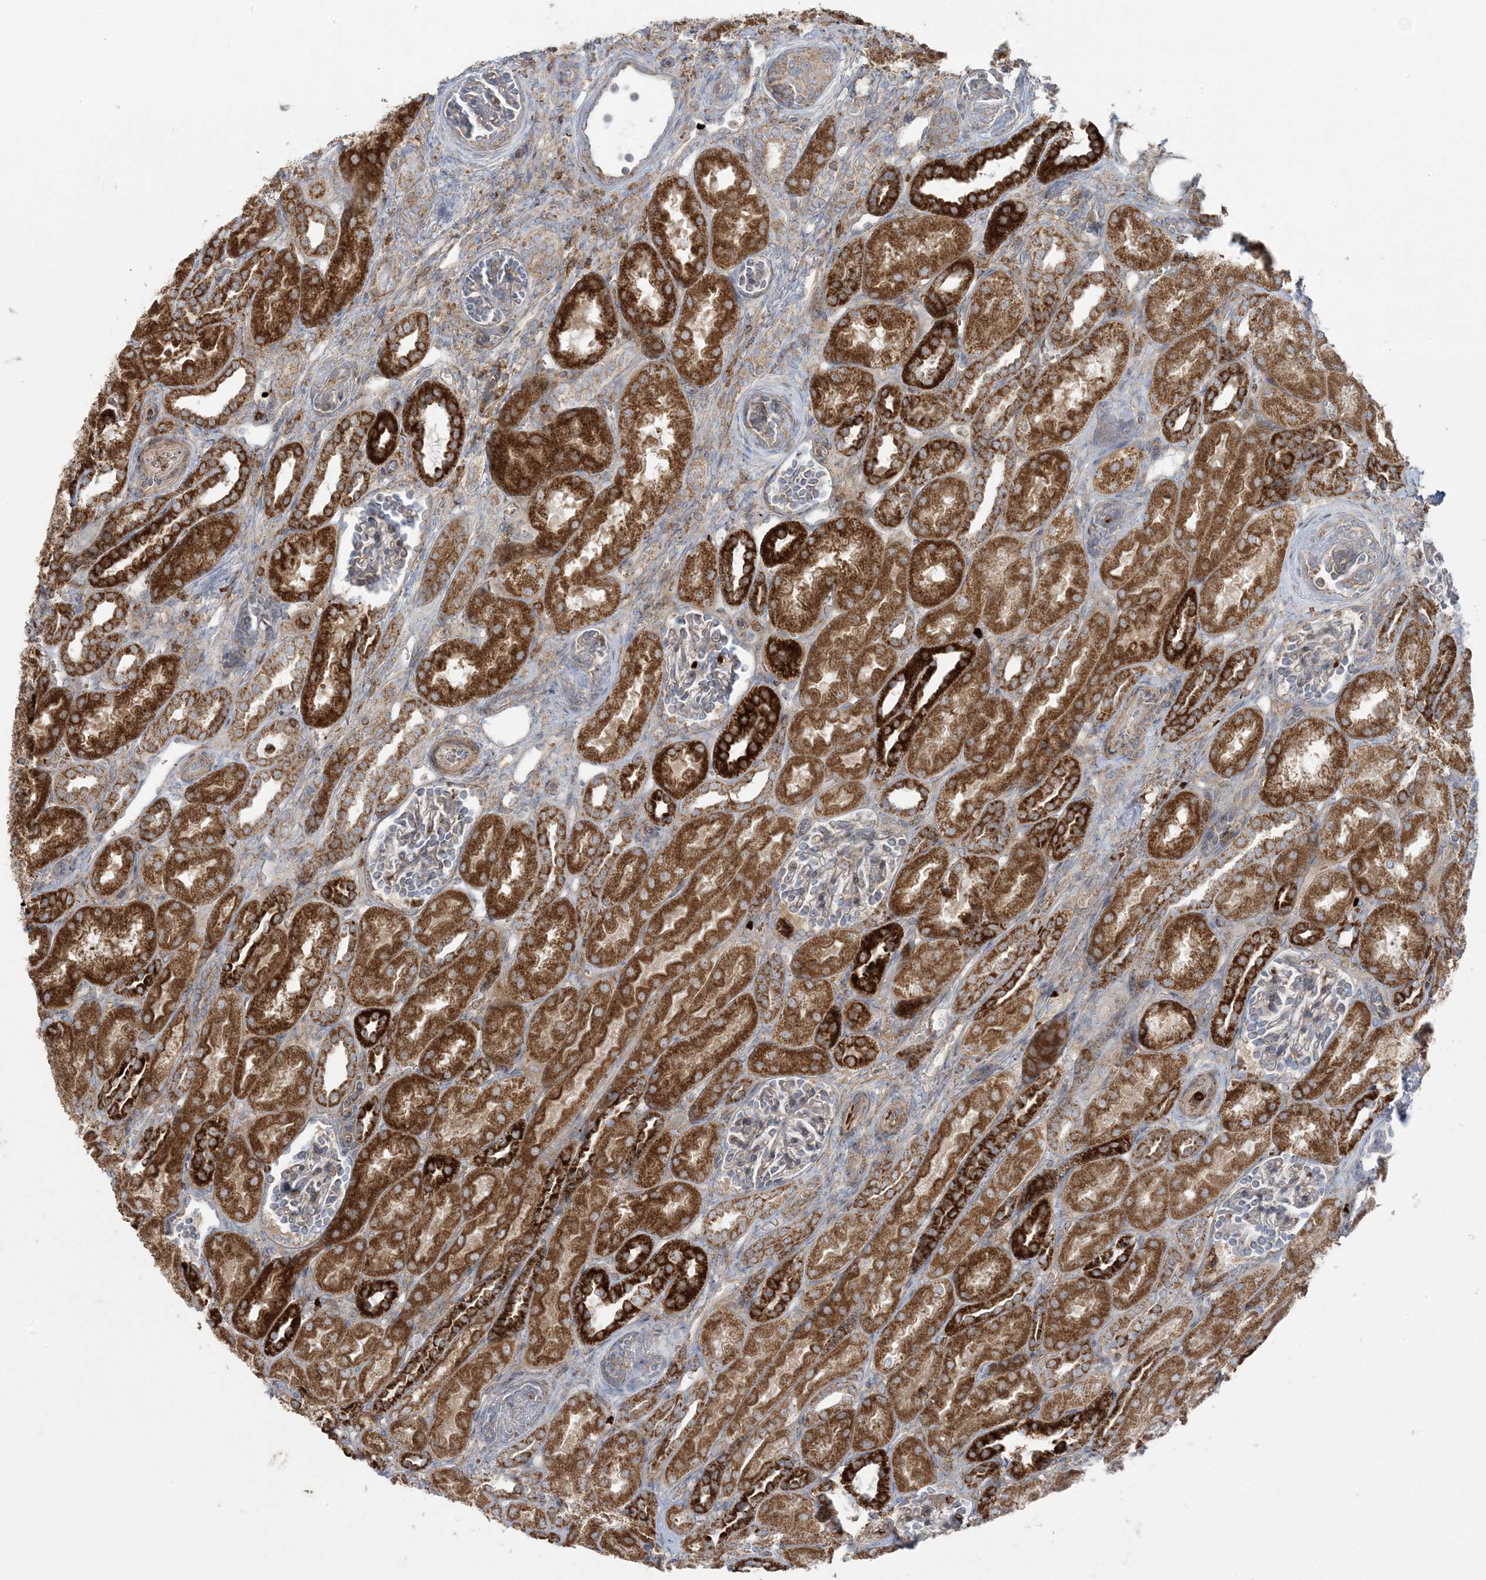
{"staining": {"intensity": "negative", "quantity": "none", "location": "none"}, "tissue": "kidney", "cell_type": "Cells in glomeruli", "image_type": "normal", "snomed": [{"axis": "morphology", "description": "Normal tissue, NOS"}, {"axis": "morphology", "description": "Neoplasm, malignant, NOS"}, {"axis": "topography", "description": "Kidney"}], "caption": "DAB (3,3'-diaminobenzidine) immunohistochemical staining of benign kidney demonstrates no significant expression in cells in glomeruli.", "gene": "PIK3R4", "patient": {"sex": "female", "age": 1}}